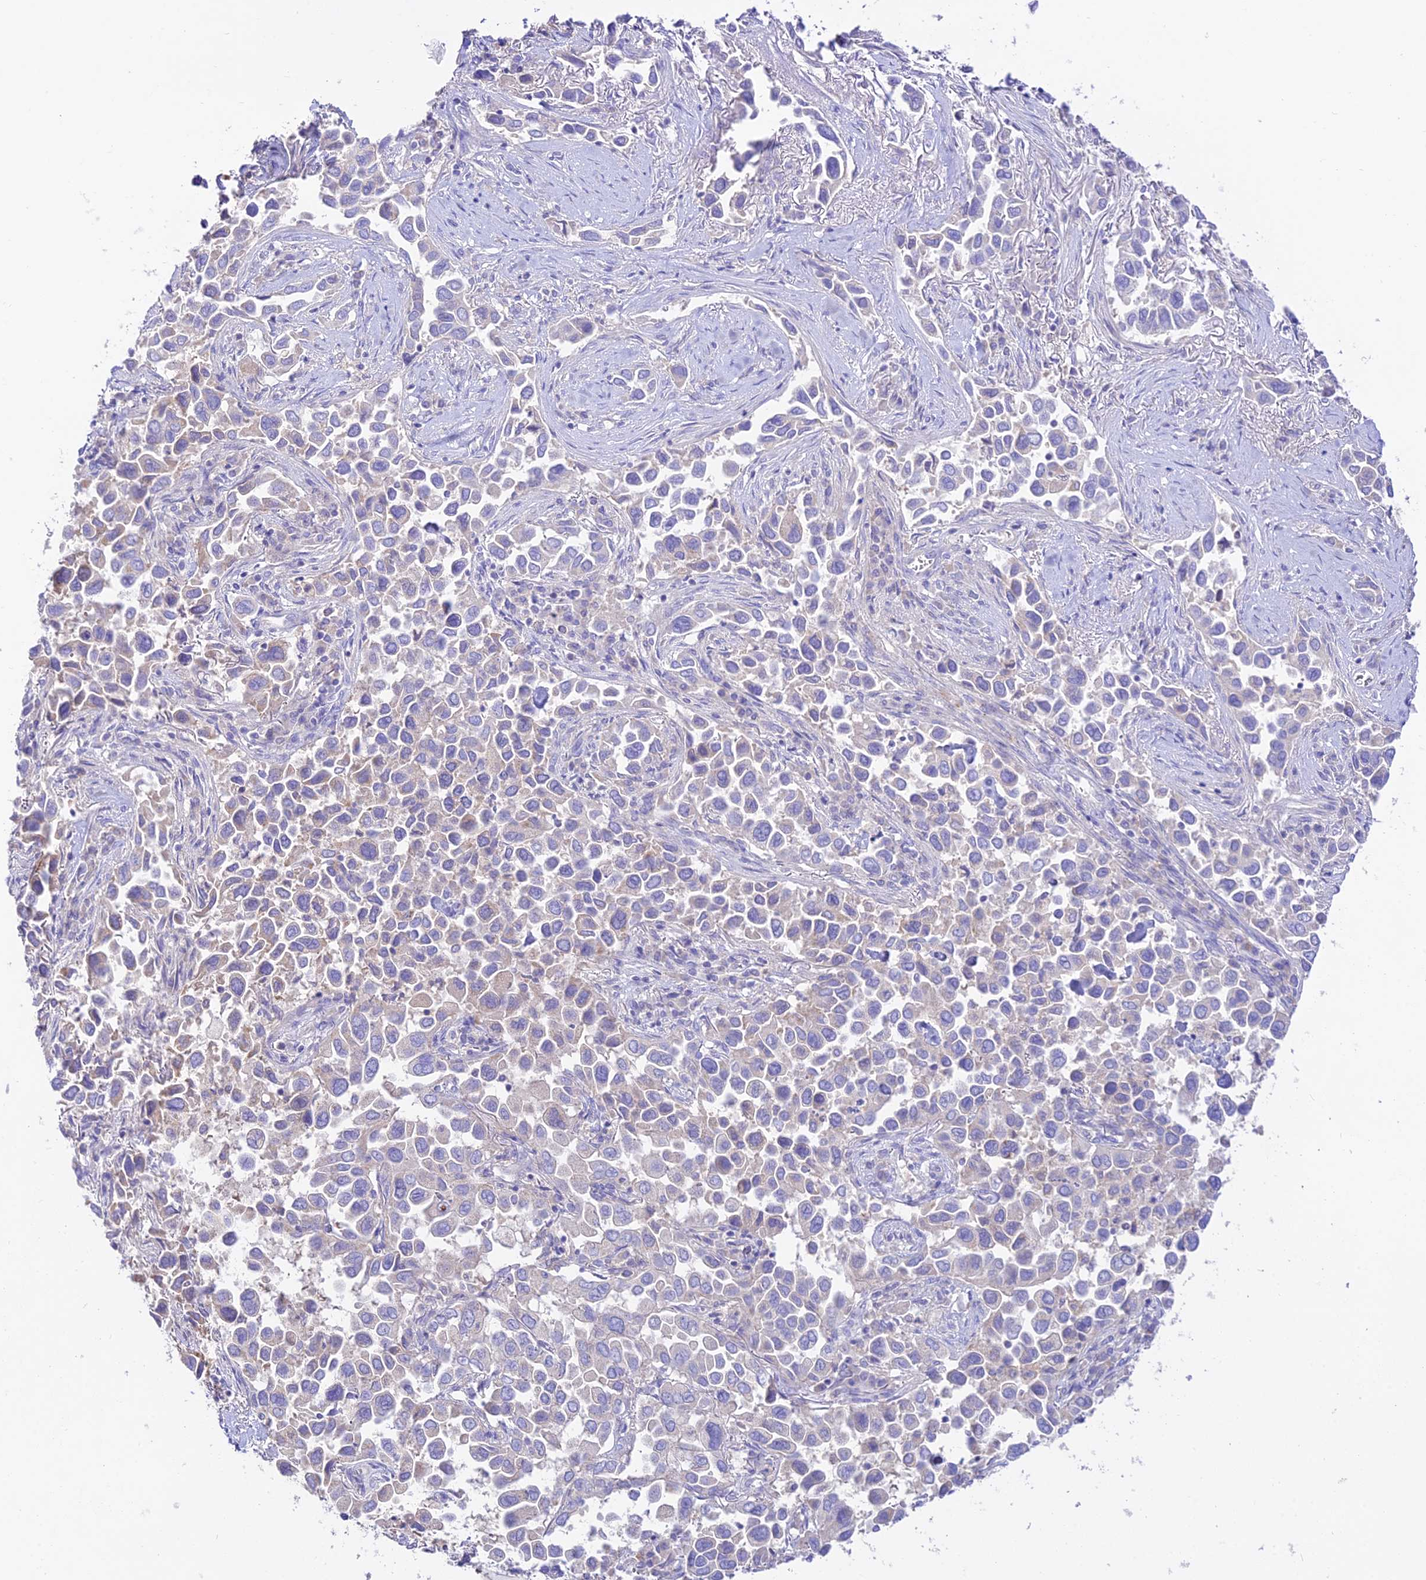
{"staining": {"intensity": "negative", "quantity": "none", "location": "none"}, "tissue": "lung cancer", "cell_type": "Tumor cells", "image_type": "cancer", "snomed": [{"axis": "morphology", "description": "Adenocarcinoma, NOS"}, {"axis": "topography", "description": "Lung"}], "caption": "IHC of adenocarcinoma (lung) exhibits no staining in tumor cells.", "gene": "NLRP9", "patient": {"sex": "female", "age": 76}}